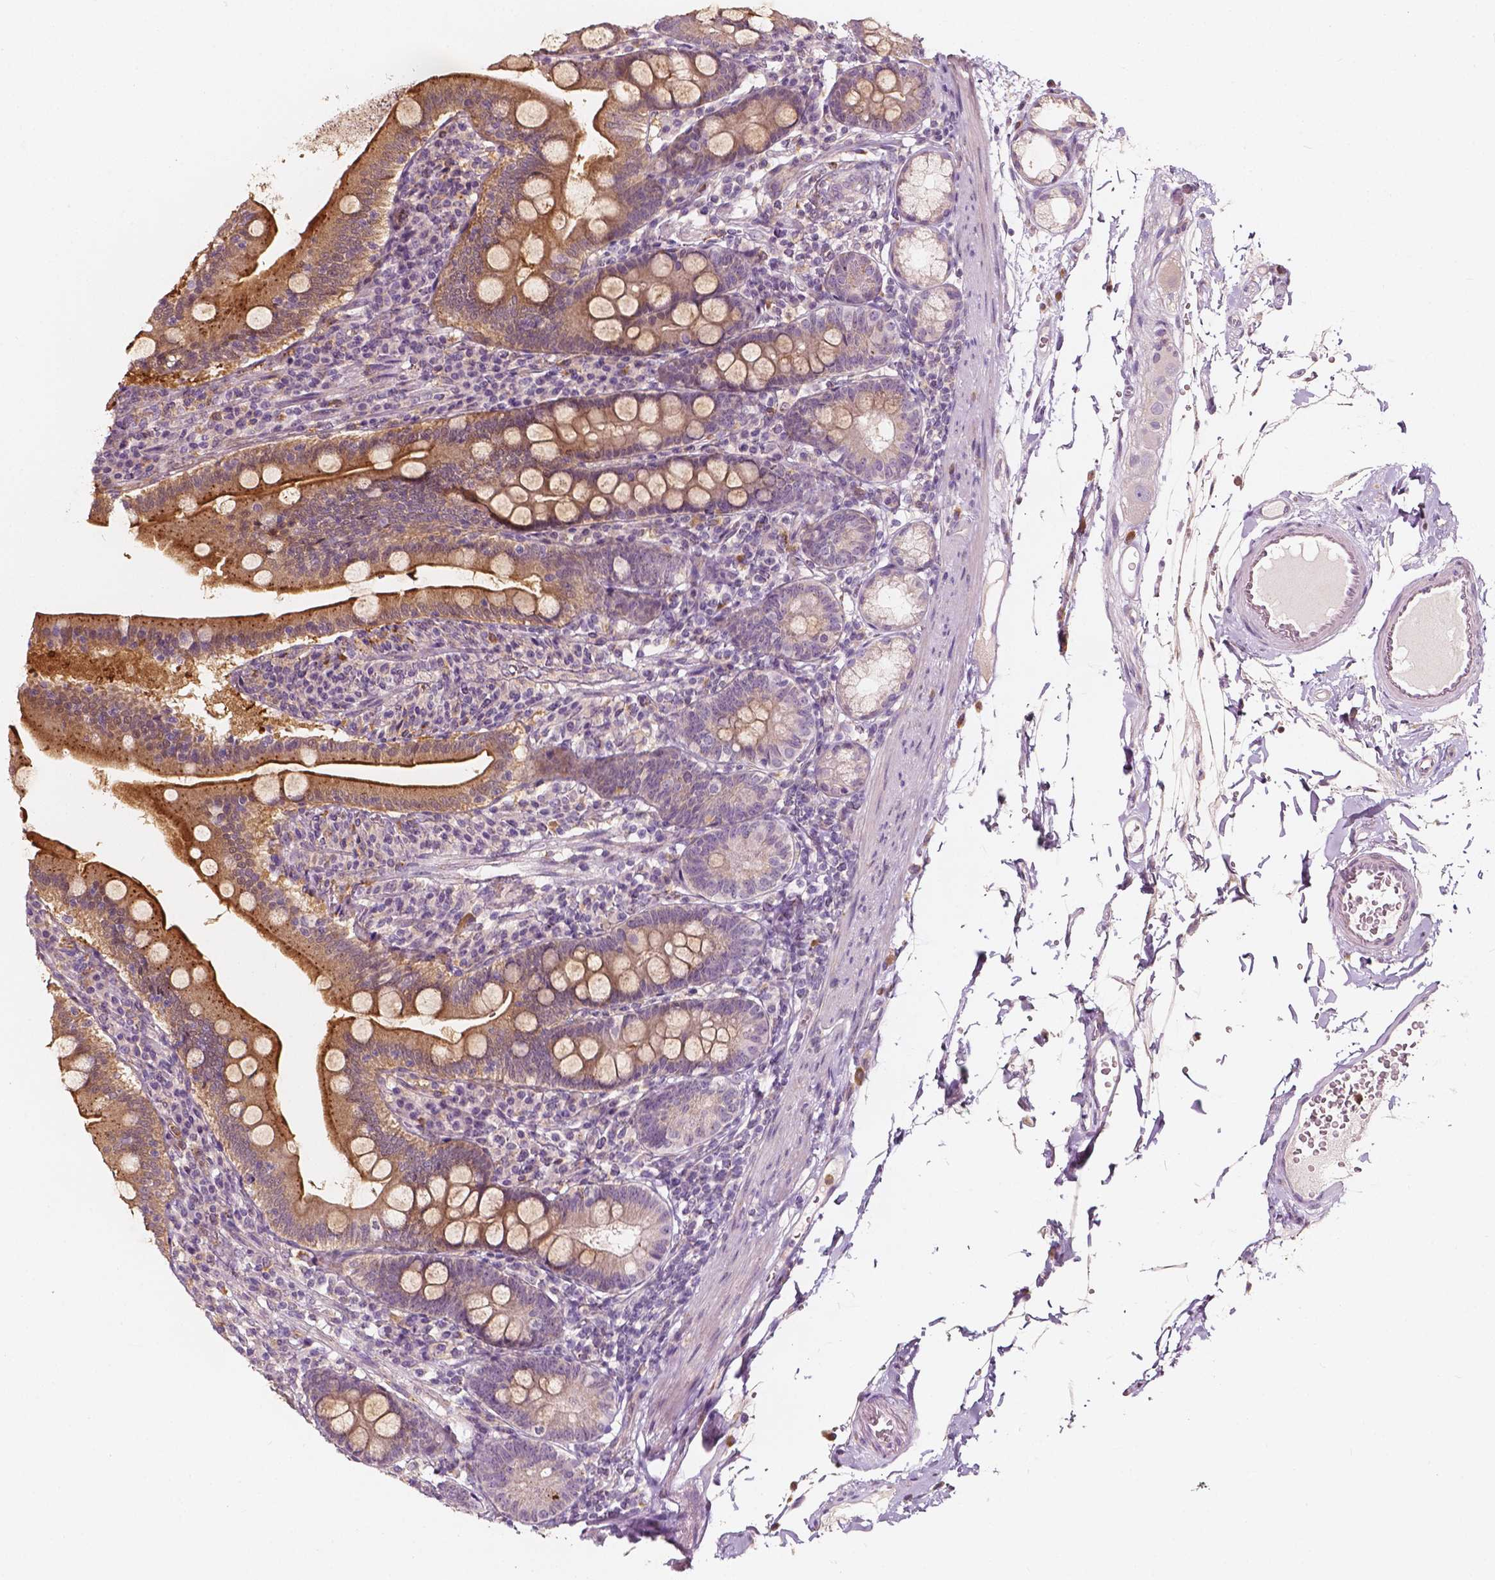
{"staining": {"intensity": "moderate", "quantity": "25%-75%", "location": "cytoplasmic/membranous"}, "tissue": "duodenum", "cell_type": "Glandular cells", "image_type": "normal", "snomed": [{"axis": "morphology", "description": "Normal tissue, NOS"}, {"axis": "topography", "description": "Duodenum"}], "caption": "IHC of normal human duodenum shows medium levels of moderate cytoplasmic/membranous positivity in about 25%-75% of glandular cells.", "gene": "NPC1L1", "patient": {"sex": "female", "age": 67}}